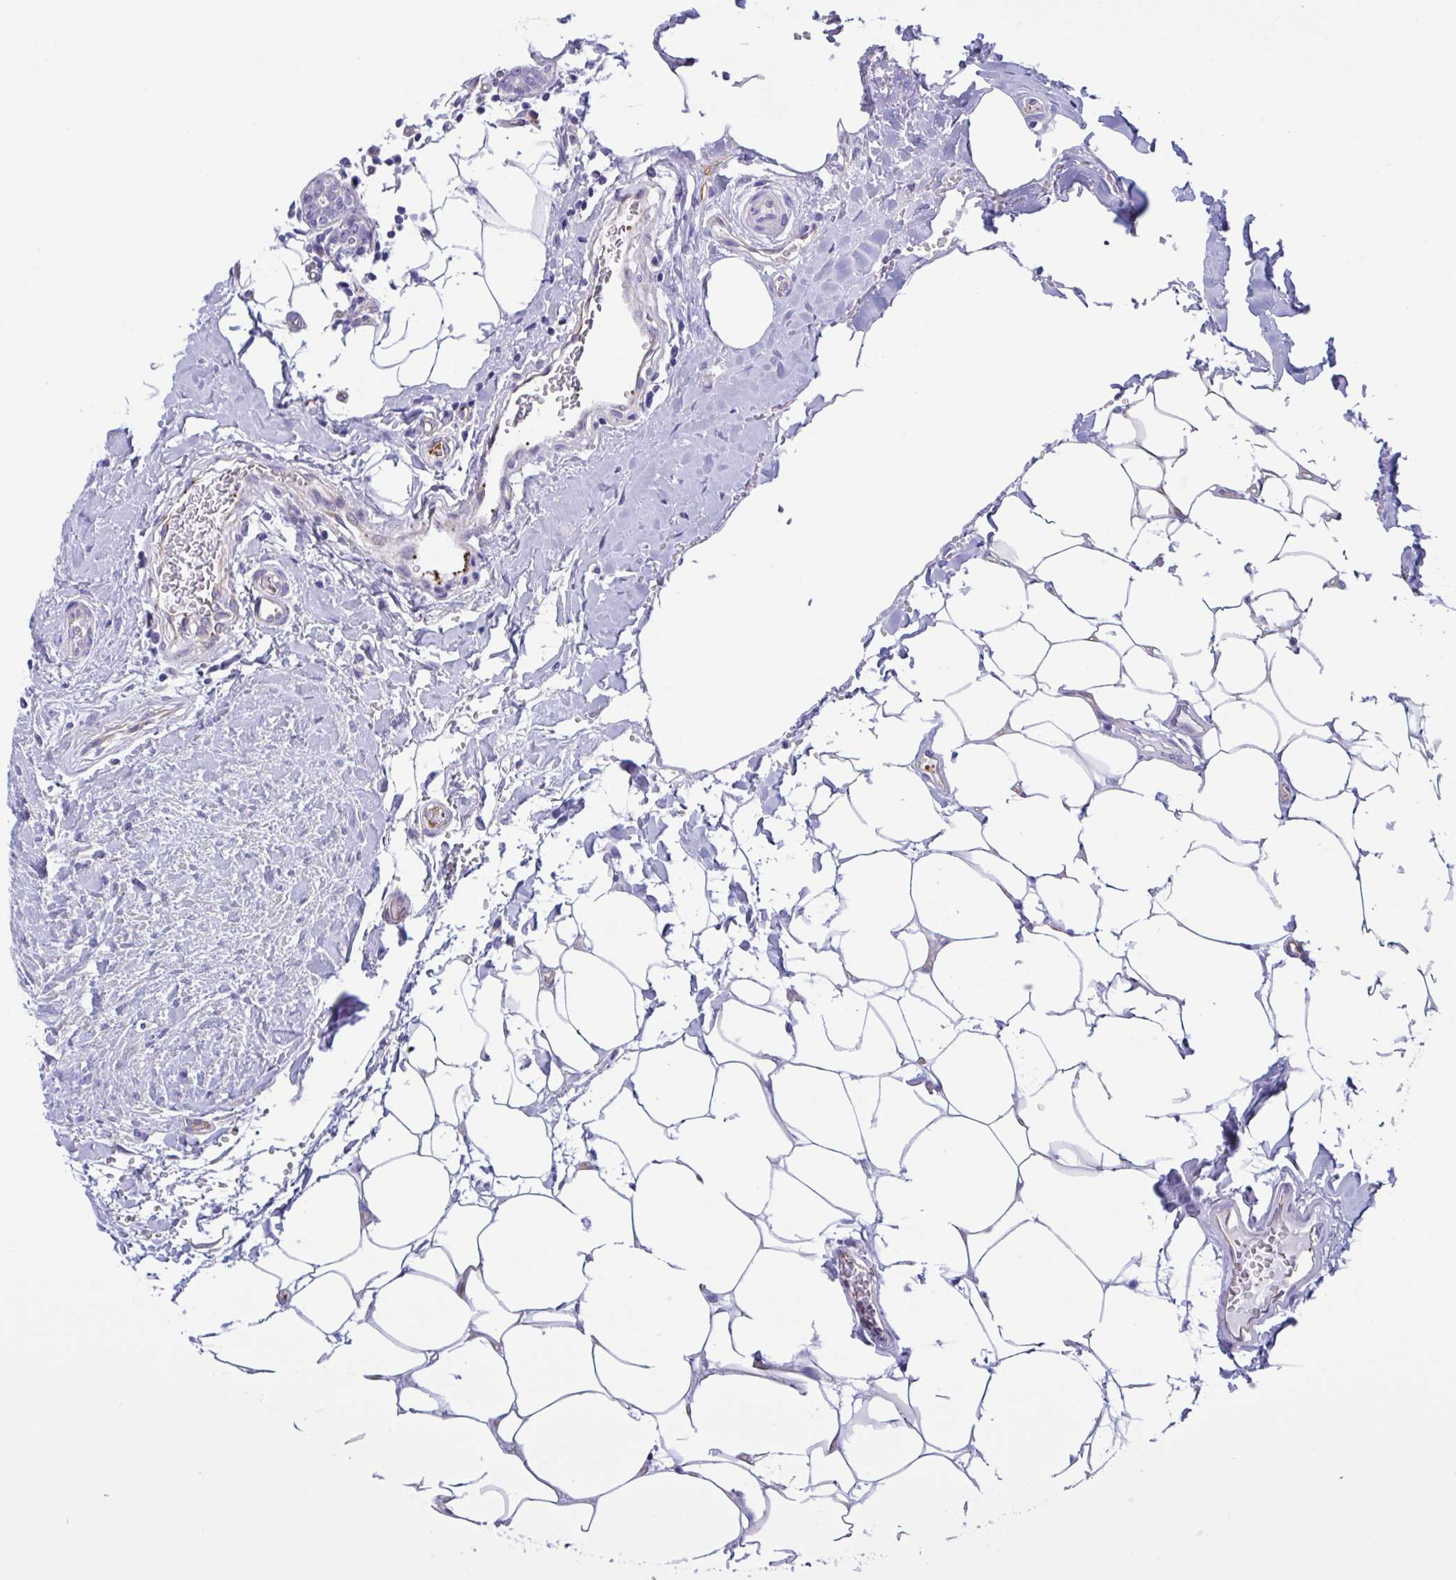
{"staining": {"intensity": "negative", "quantity": "none", "location": "none"}, "tissue": "breast cancer", "cell_type": "Tumor cells", "image_type": "cancer", "snomed": [{"axis": "morphology", "description": "Duct carcinoma"}, {"axis": "topography", "description": "Breast"}], "caption": "DAB (3,3'-diaminobenzidine) immunohistochemical staining of human breast infiltrating ductal carcinoma demonstrates no significant expression in tumor cells. Nuclei are stained in blue.", "gene": "RPL22L1", "patient": {"sex": "female", "age": 71}}